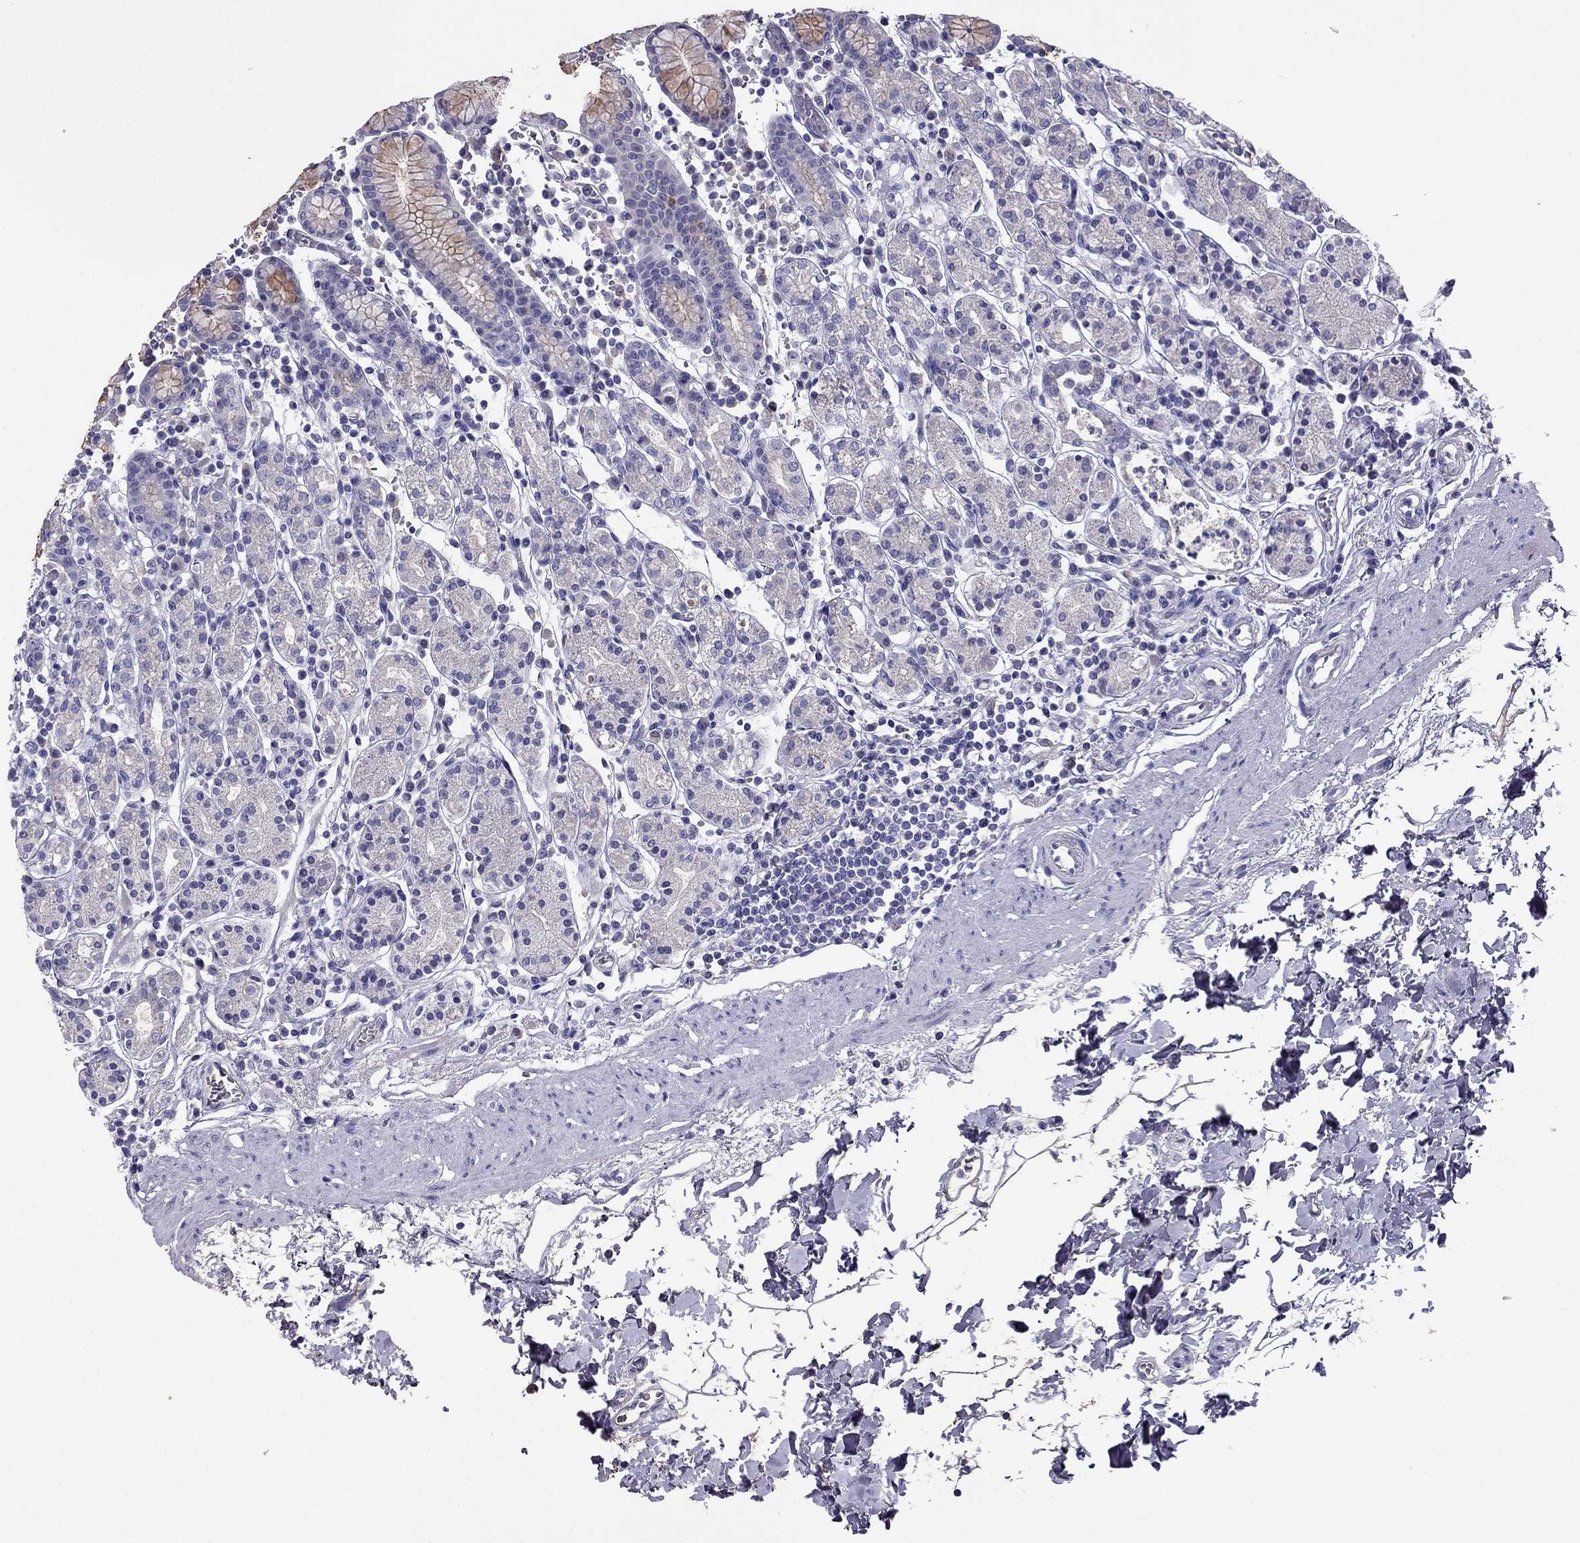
{"staining": {"intensity": "moderate", "quantity": "<25%", "location": "cytoplasmic/membranous"}, "tissue": "stomach", "cell_type": "Glandular cells", "image_type": "normal", "snomed": [{"axis": "morphology", "description": "Normal tissue, NOS"}, {"axis": "topography", "description": "Stomach, upper"}, {"axis": "topography", "description": "Stomach"}], "caption": "Stomach stained for a protein (brown) displays moderate cytoplasmic/membranous positive positivity in about <25% of glandular cells.", "gene": "TBC1D21", "patient": {"sex": "male", "age": 62}}